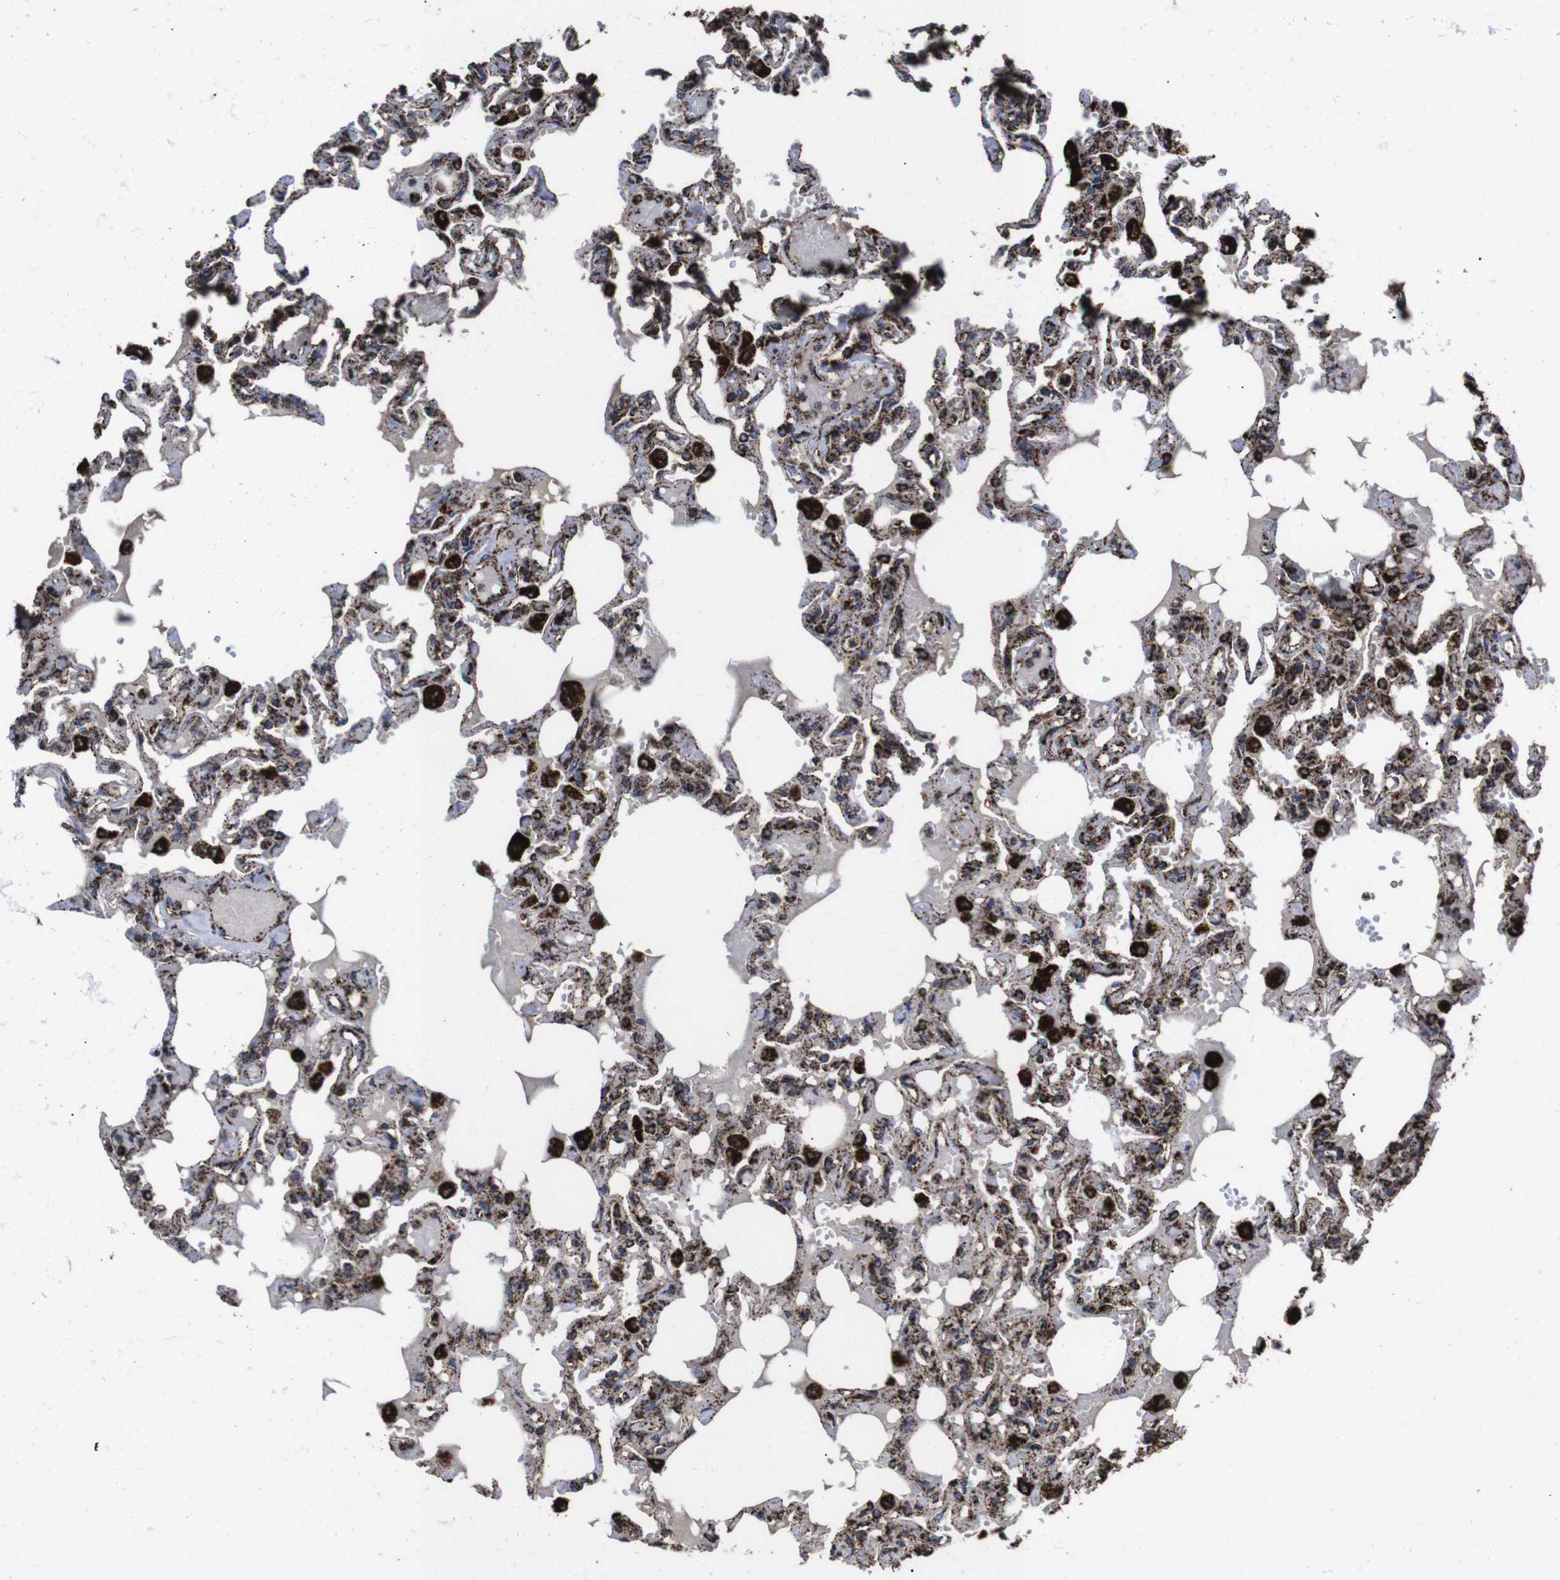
{"staining": {"intensity": "strong", "quantity": ">75%", "location": "cytoplasmic/membranous"}, "tissue": "lung", "cell_type": "Alveolar cells", "image_type": "normal", "snomed": [{"axis": "morphology", "description": "Normal tissue, NOS"}, {"axis": "topography", "description": "Lung"}], "caption": "Human lung stained for a protein (brown) exhibits strong cytoplasmic/membranous positive expression in approximately >75% of alveolar cells.", "gene": "ATP5F1A", "patient": {"sex": "male", "age": 21}}